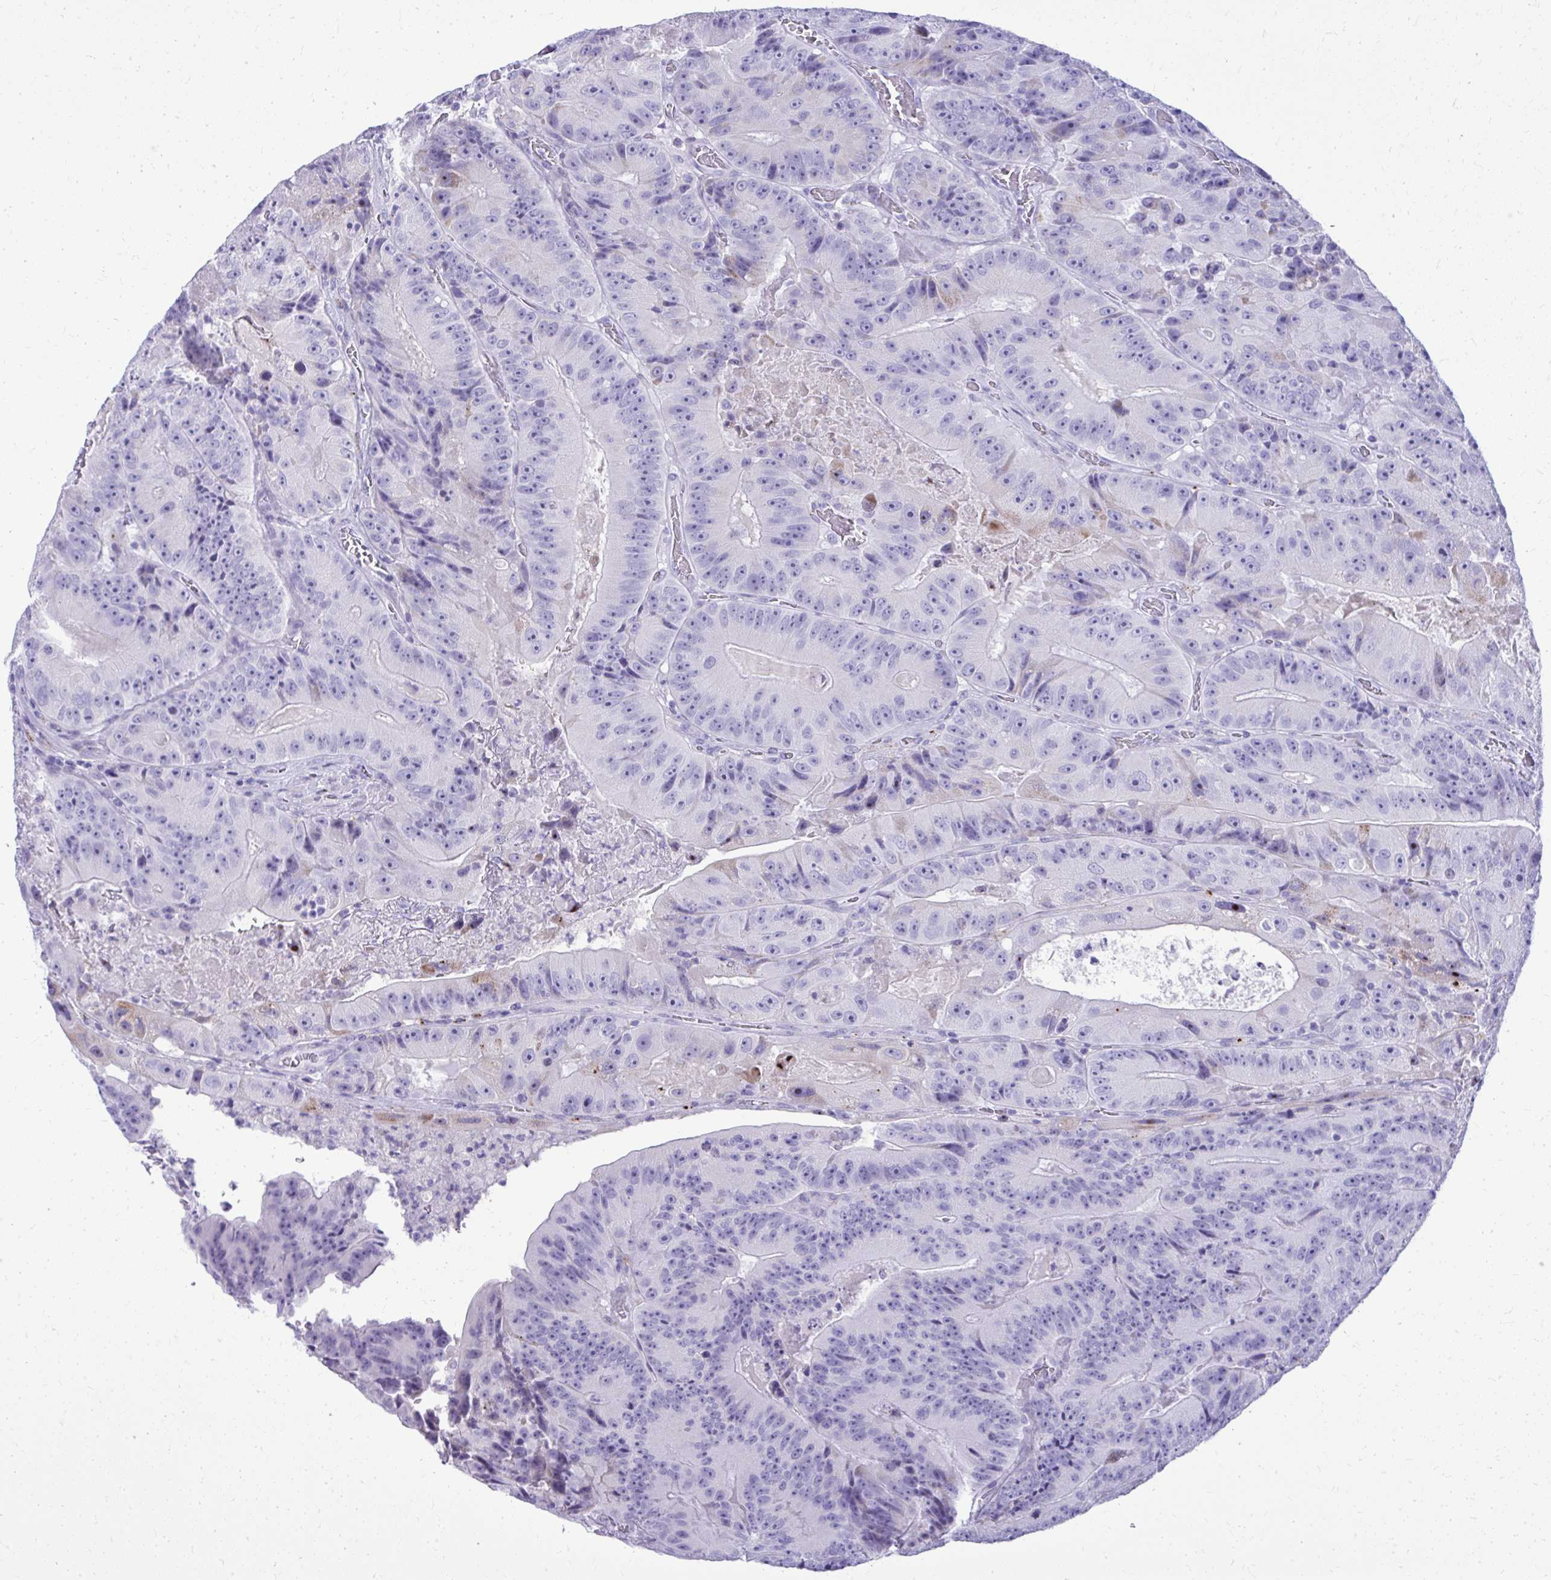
{"staining": {"intensity": "weak", "quantity": "<25%", "location": "cytoplasmic/membranous"}, "tissue": "colorectal cancer", "cell_type": "Tumor cells", "image_type": "cancer", "snomed": [{"axis": "morphology", "description": "Adenocarcinoma, NOS"}, {"axis": "topography", "description": "Colon"}], "caption": "DAB immunohistochemical staining of colorectal adenocarcinoma reveals no significant staining in tumor cells.", "gene": "BCL6B", "patient": {"sex": "female", "age": 86}}